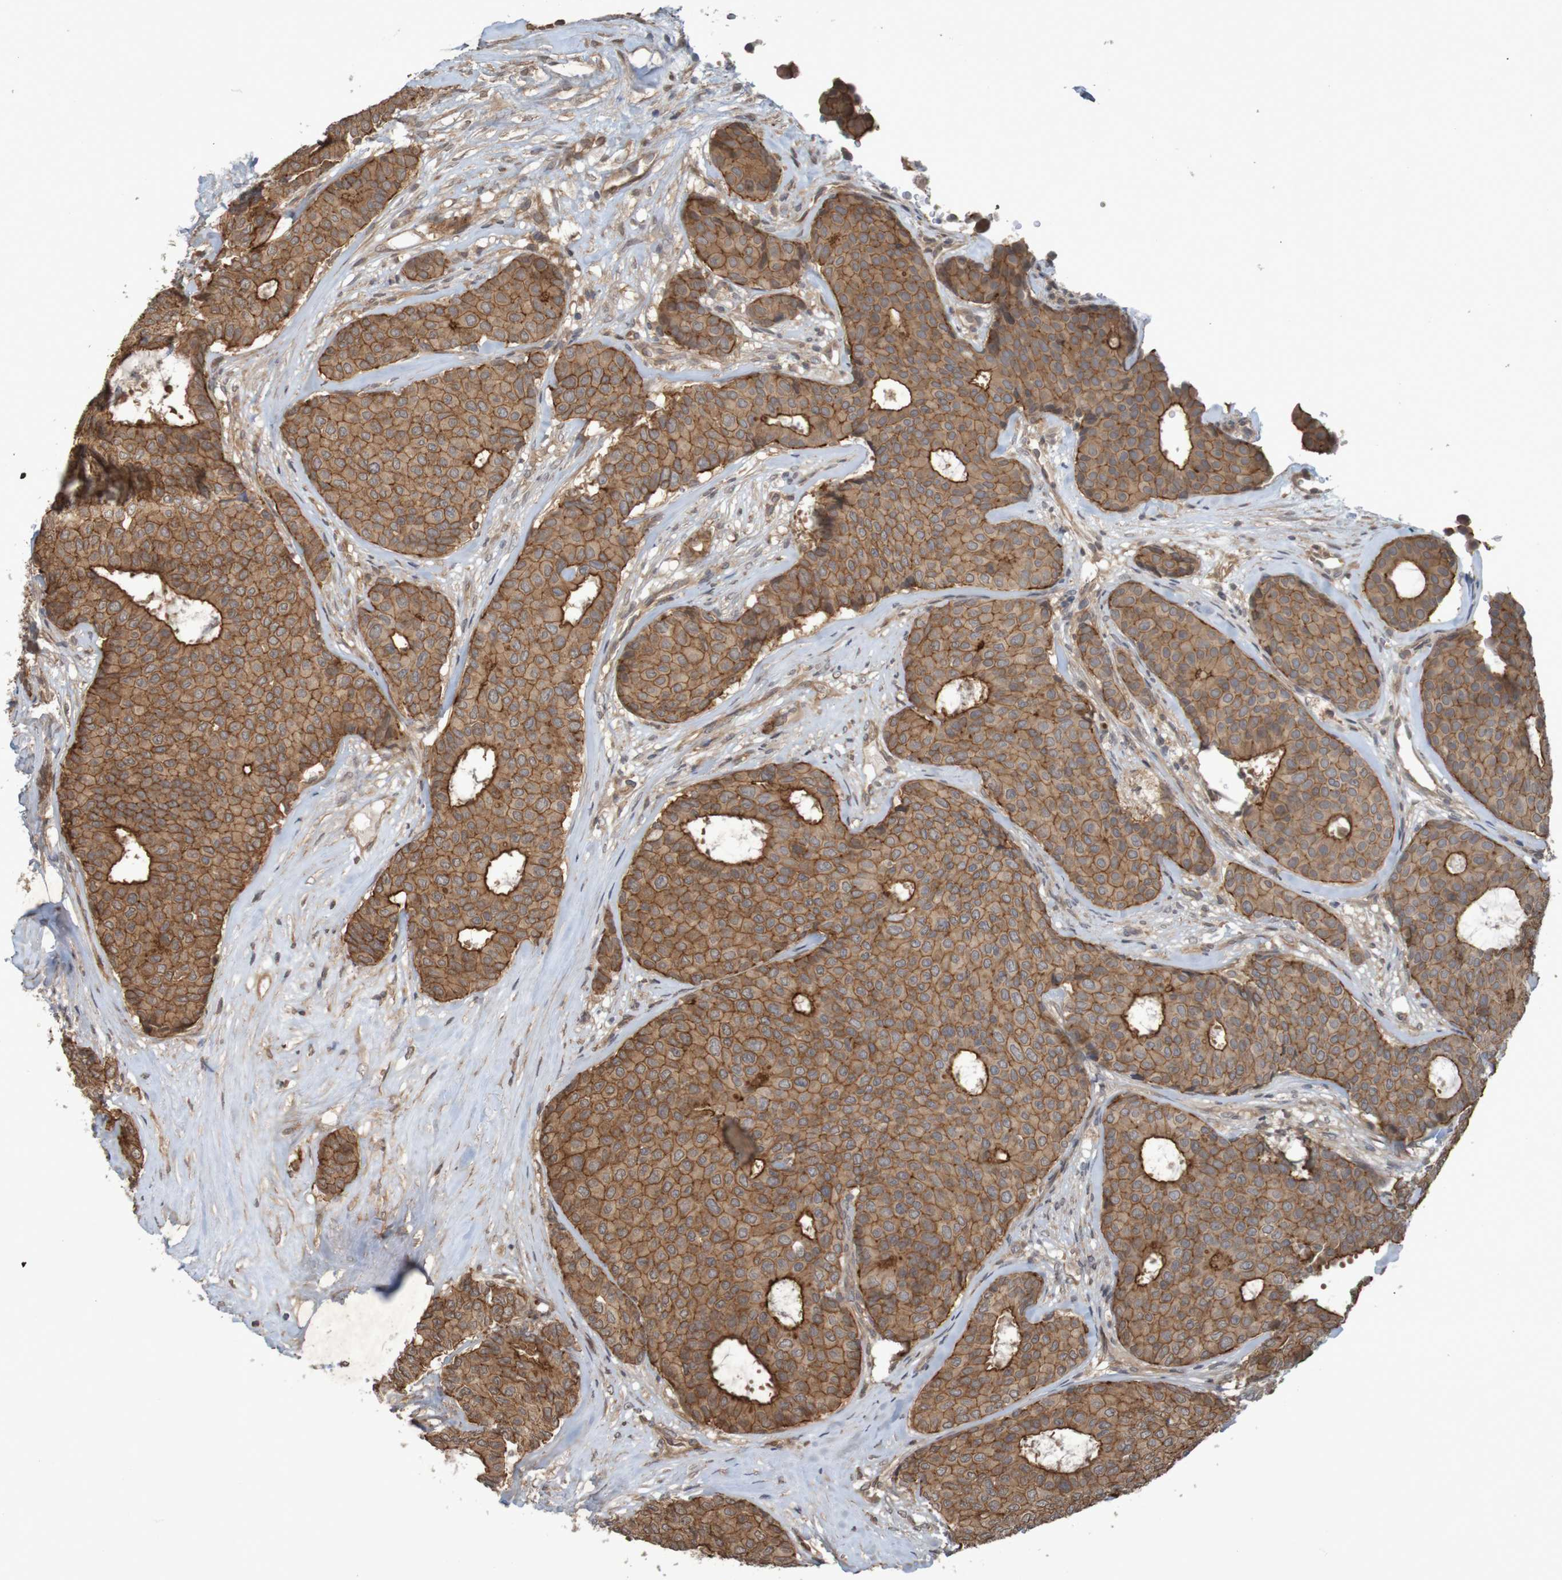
{"staining": {"intensity": "strong", "quantity": ">75%", "location": "cytoplasmic/membranous"}, "tissue": "breast cancer", "cell_type": "Tumor cells", "image_type": "cancer", "snomed": [{"axis": "morphology", "description": "Duct carcinoma"}, {"axis": "topography", "description": "Breast"}], "caption": "Immunohistochemical staining of breast invasive ductal carcinoma exhibits strong cytoplasmic/membranous protein staining in approximately >75% of tumor cells.", "gene": "ARHGEF11", "patient": {"sex": "female", "age": 75}}